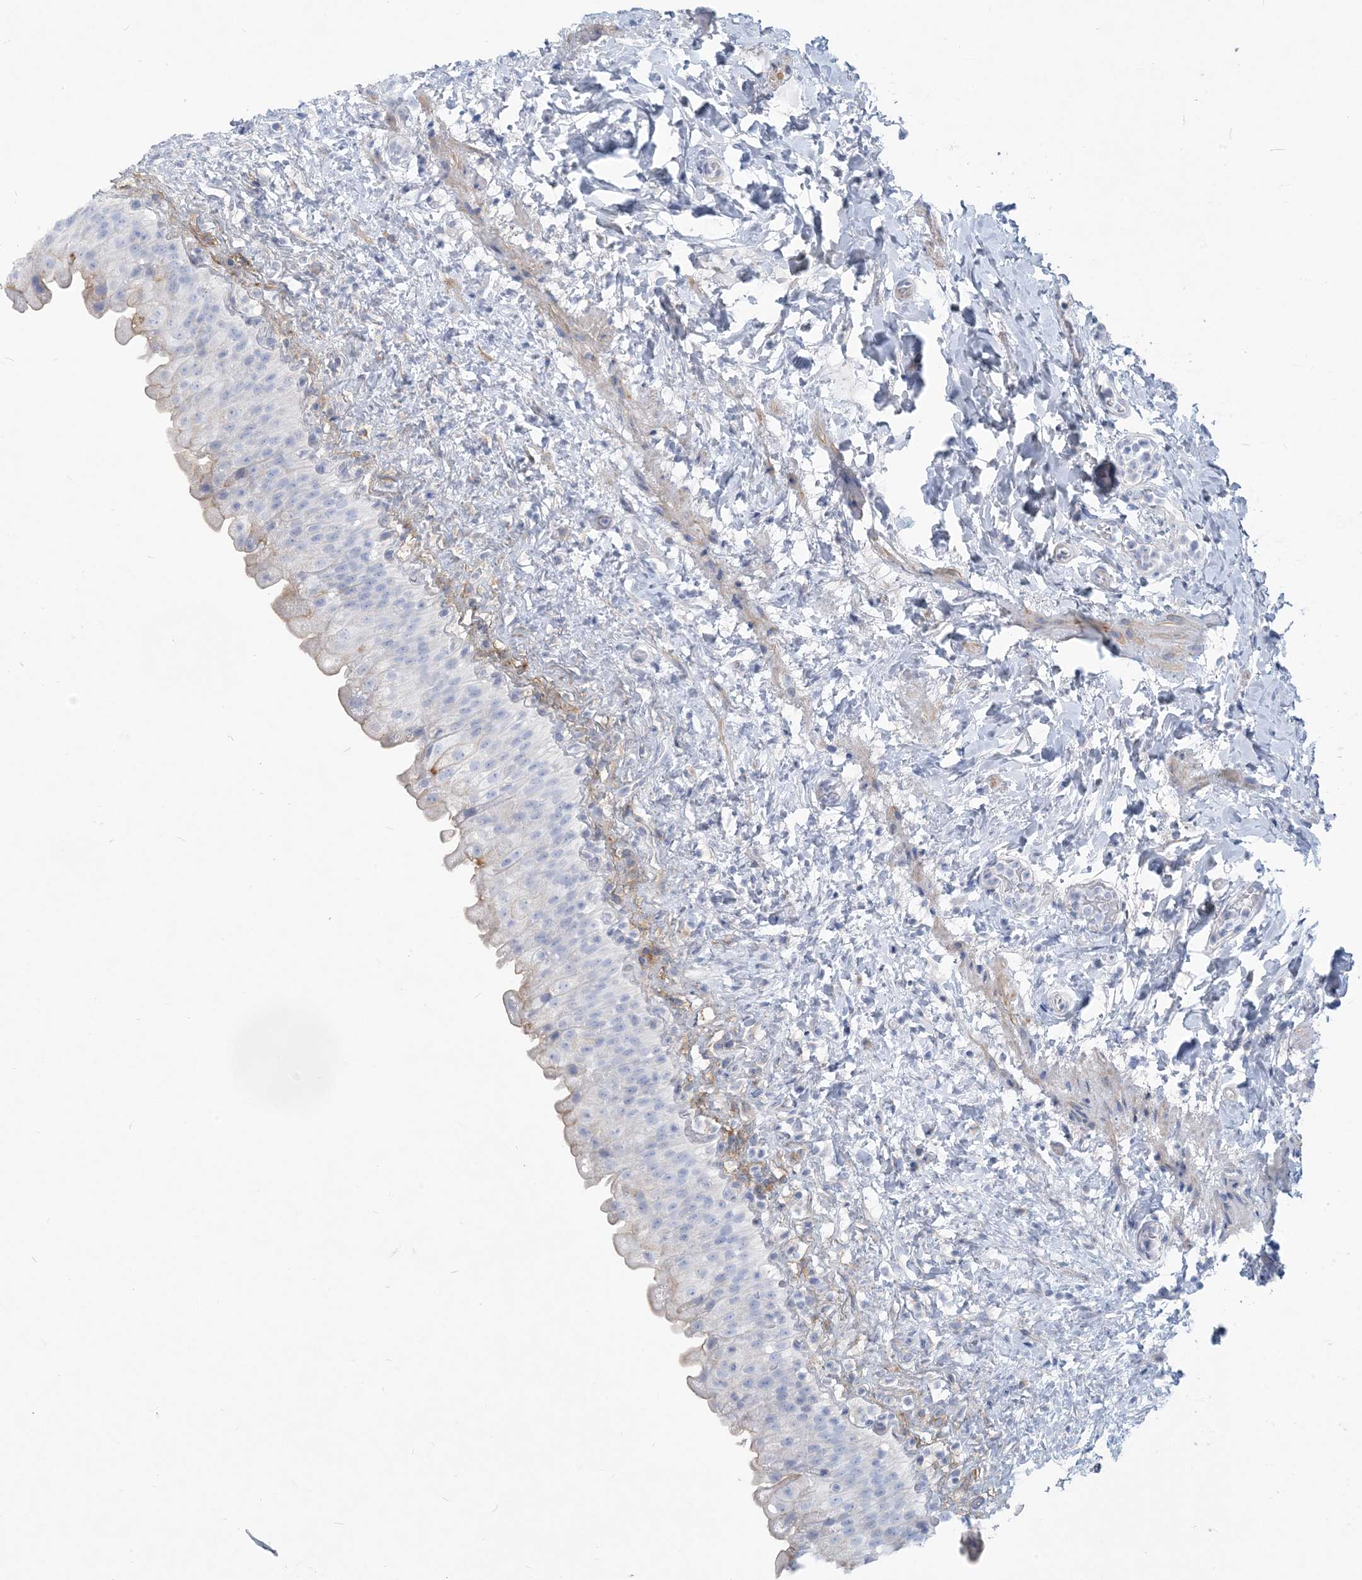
{"staining": {"intensity": "weak", "quantity": "<25%", "location": "cytoplasmic/membranous"}, "tissue": "urinary bladder", "cell_type": "Urothelial cells", "image_type": "normal", "snomed": [{"axis": "morphology", "description": "Normal tissue, NOS"}, {"axis": "topography", "description": "Urinary bladder"}], "caption": "The immunohistochemistry (IHC) micrograph has no significant positivity in urothelial cells of urinary bladder.", "gene": "MOXD1", "patient": {"sex": "female", "age": 27}}